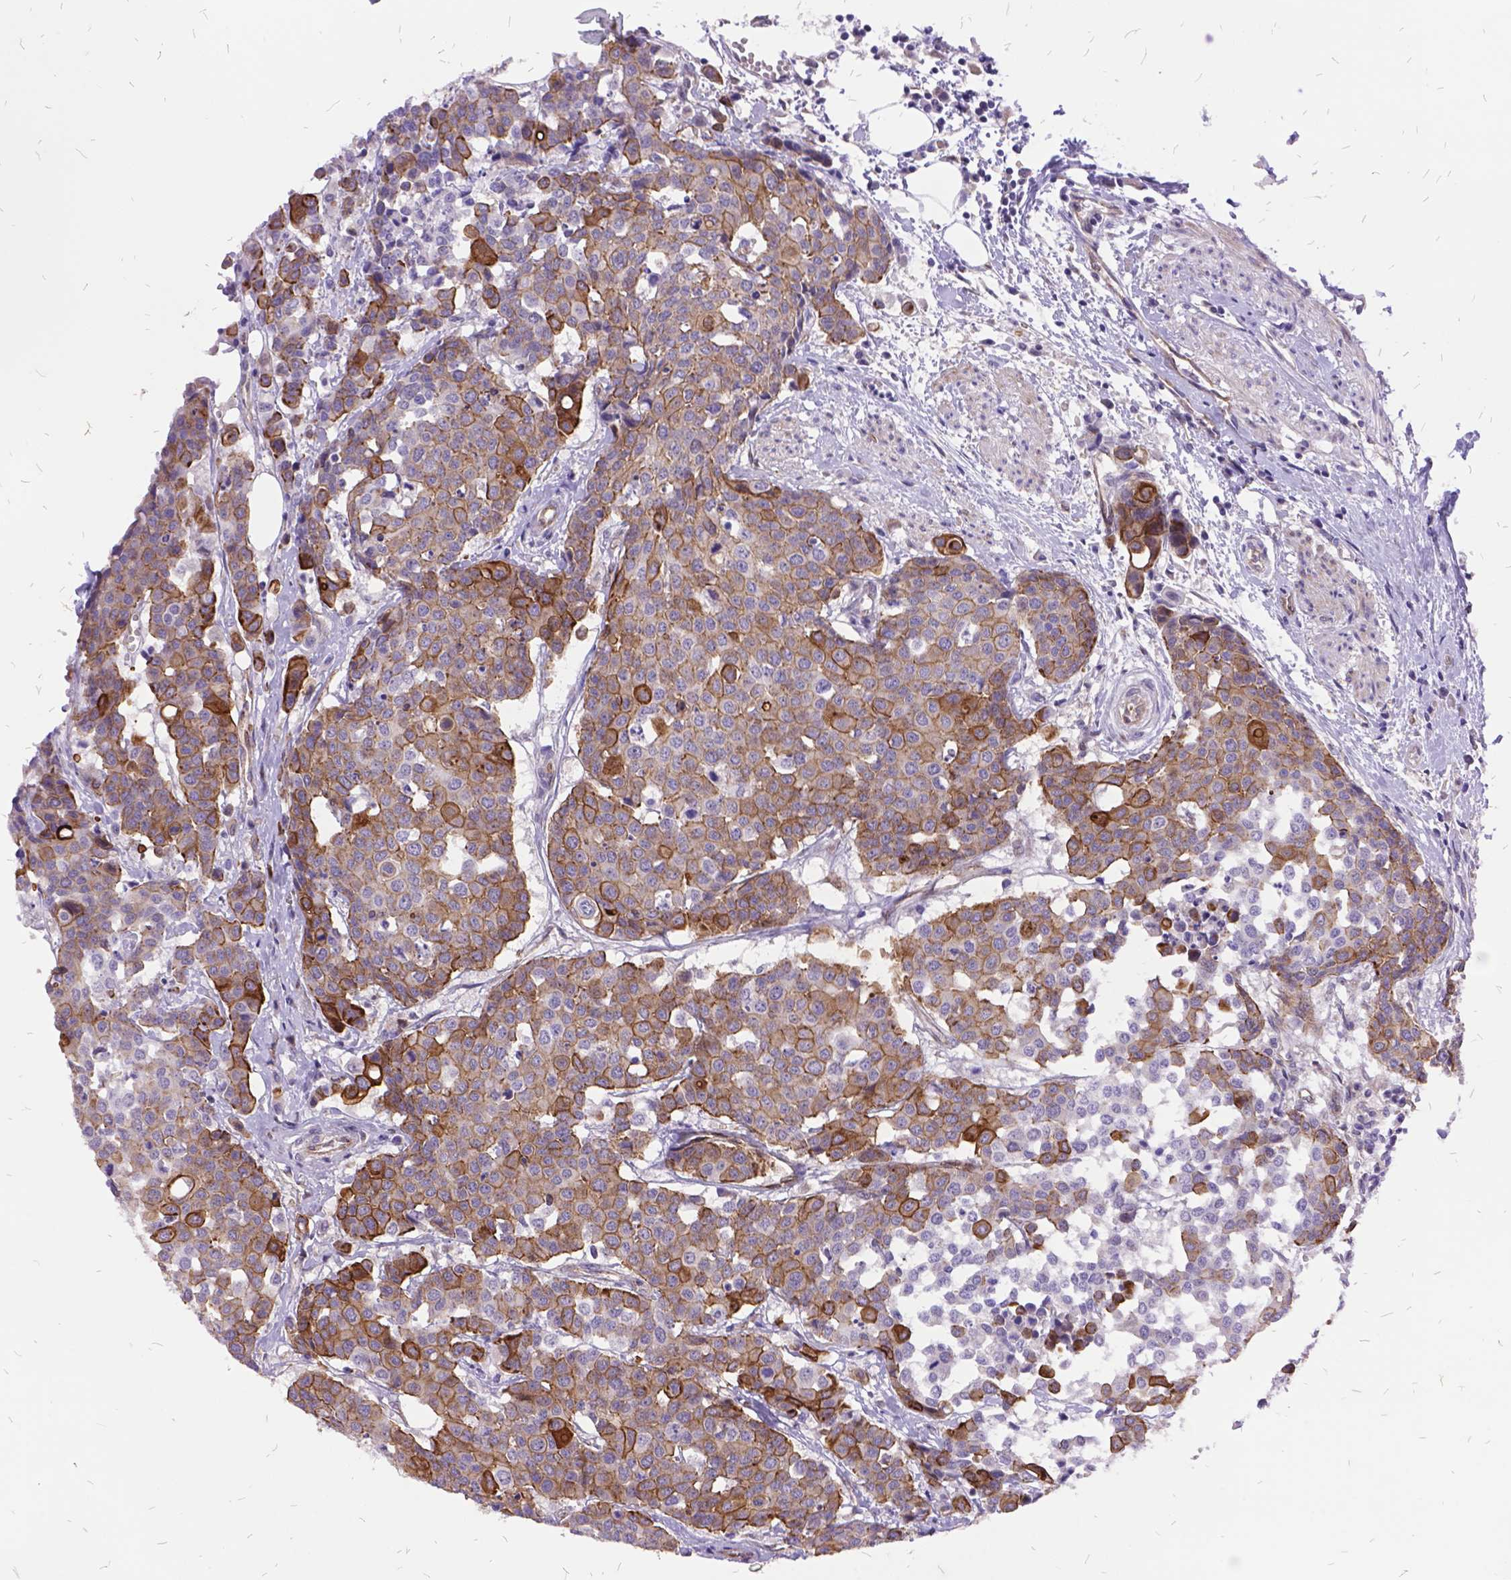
{"staining": {"intensity": "weak", "quantity": ">75%", "location": "cytoplasmic/membranous"}, "tissue": "carcinoid", "cell_type": "Tumor cells", "image_type": "cancer", "snomed": [{"axis": "morphology", "description": "Carcinoid, malignant, NOS"}, {"axis": "topography", "description": "Colon"}], "caption": "Human malignant carcinoid stained with a brown dye displays weak cytoplasmic/membranous positive staining in approximately >75% of tumor cells.", "gene": "GRB7", "patient": {"sex": "male", "age": 81}}